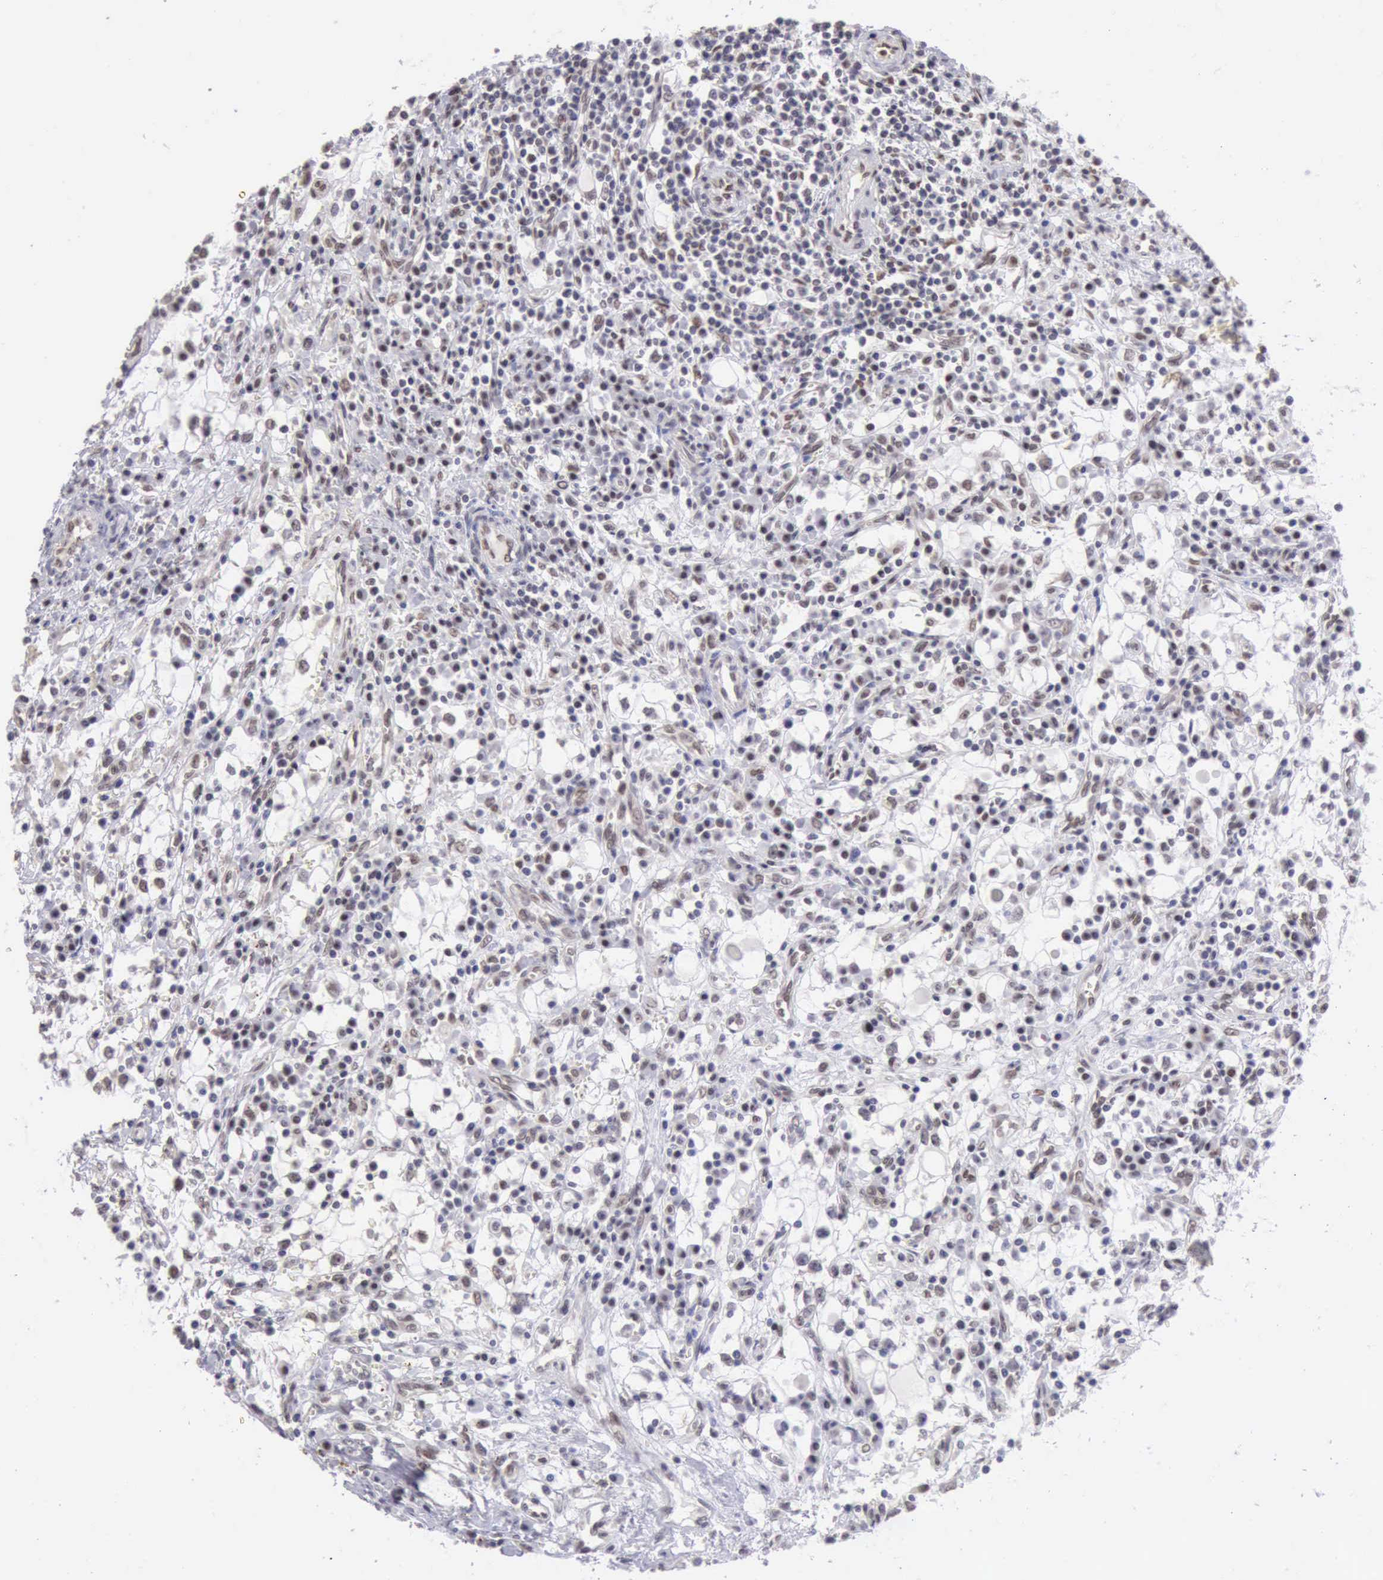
{"staining": {"intensity": "weak", "quantity": "<25%", "location": "nuclear"}, "tissue": "renal cancer", "cell_type": "Tumor cells", "image_type": "cancer", "snomed": [{"axis": "morphology", "description": "Adenocarcinoma, NOS"}, {"axis": "topography", "description": "Kidney"}], "caption": "Image shows no significant protein positivity in tumor cells of renal adenocarcinoma.", "gene": "ERCC4", "patient": {"sex": "male", "age": 82}}